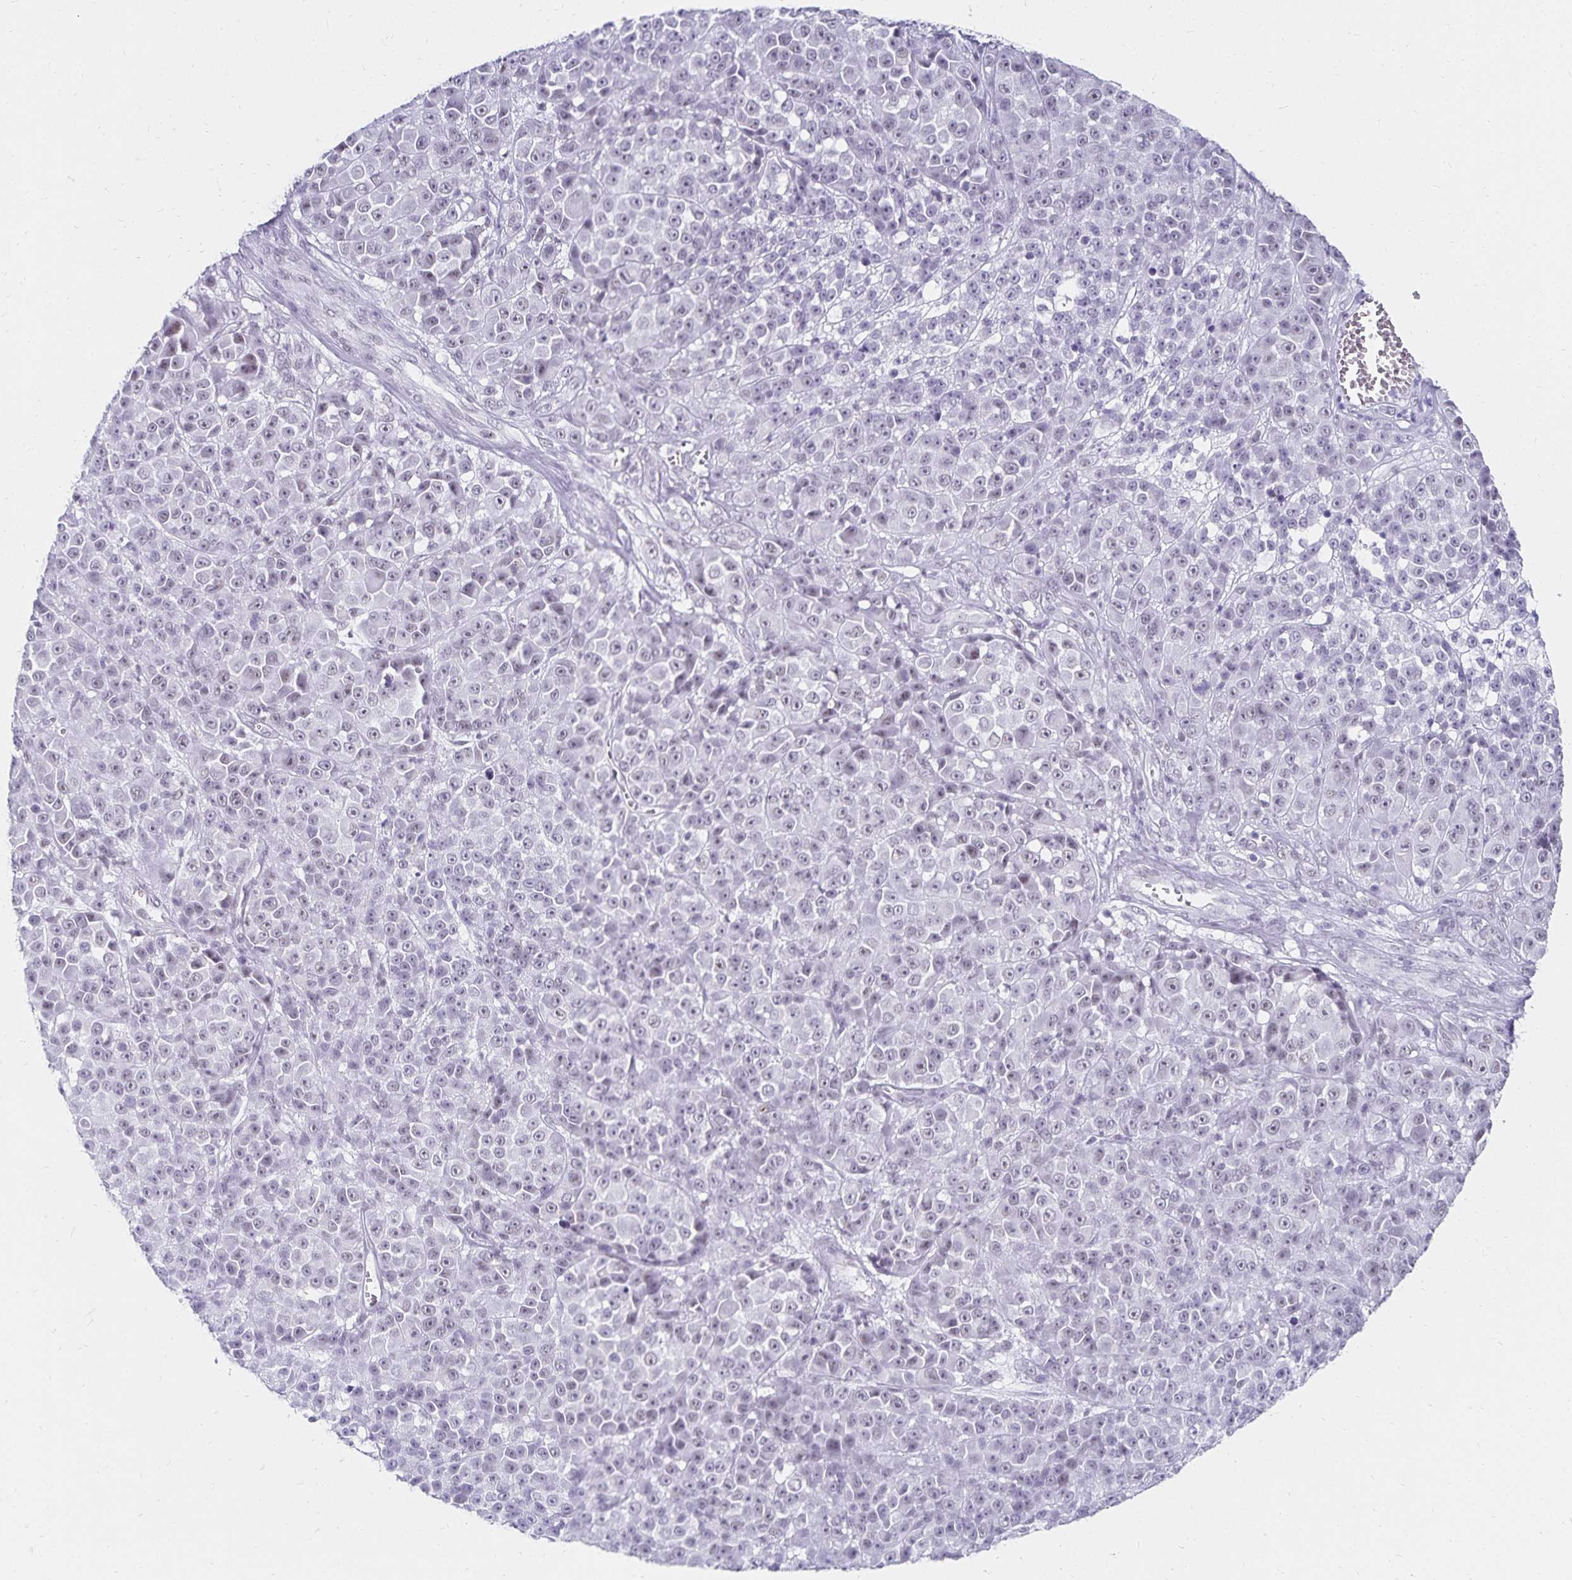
{"staining": {"intensity": "negative", "quantity": "none", "location": "none"}, "tissue": "melanoma", "cell_type": "Tumor cells", "image_type": "cancer", "snomed": [{"axis": "morphology", "description": "Malignant melanoma, NOS"}, {"axis": "topography", "description": "Skin"}, {"axis": "topography", "description": "Skin of back"}], "caption": "An image of human melanoma is negative for staining in tumor cells.", "gene": "C20orf85", "patient": {"sex": "male", "age": 91}}